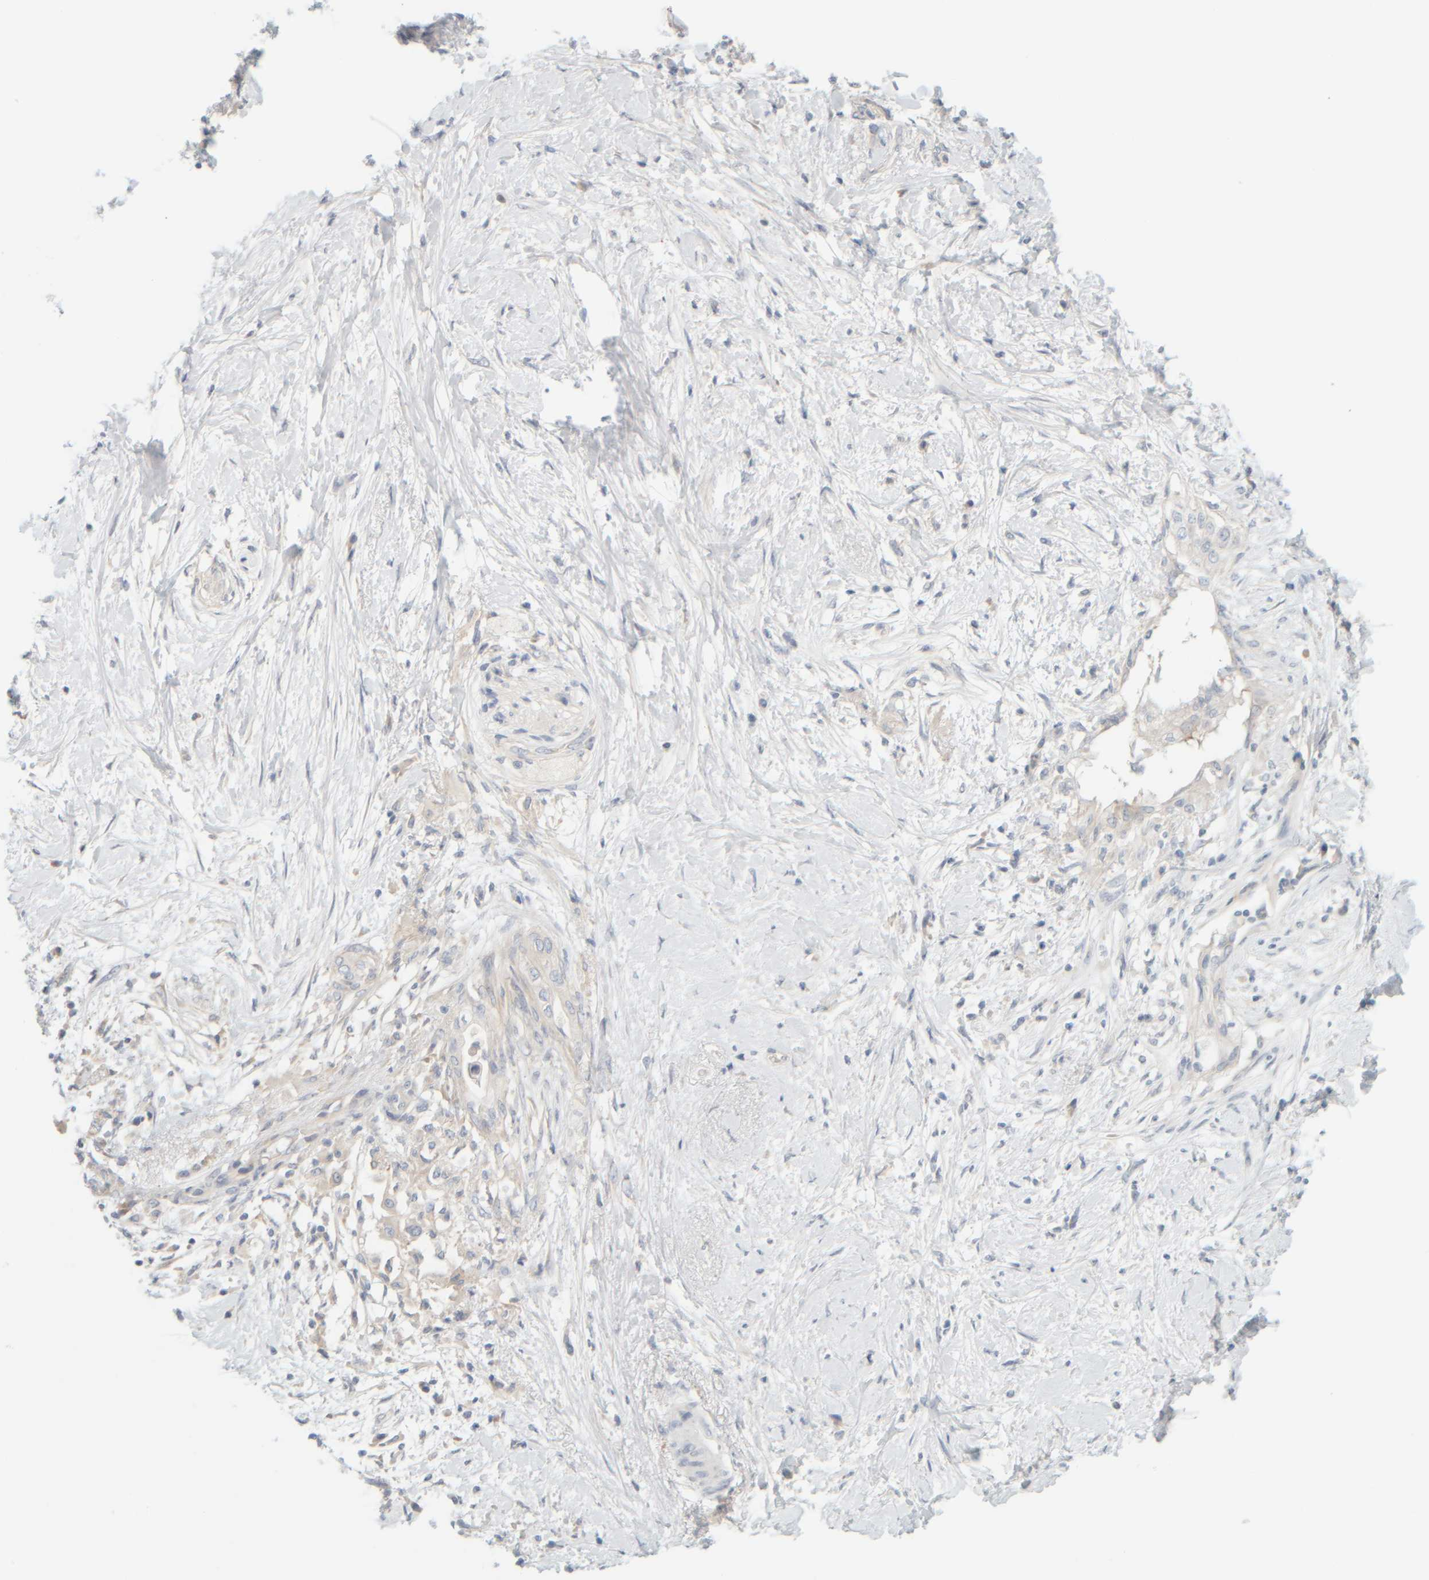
{"staining": {"intensity": "negative", "quantity": "none", "location": "none"}, "tissue": "pancreatic cancer", "cell_type": "Tumor cells", "image_type": "cancer", "snomed": [{"axis": "morphology", "description": "Normal tissue, NOS"}, {"axis": "morphology", "description": "Adenocarcinoma, NOS"}, {"axis": "topography", "description": "Pancreas"}, {"axis": "topography", "description": "Duodenum"}], "caption": "Image shows no significant protein positivity in tumor cells of pancreatic adenocarcinoma.", "gene": "PTGES3L-AARSD1", "patient": {"sex": "female", "age": 60}}